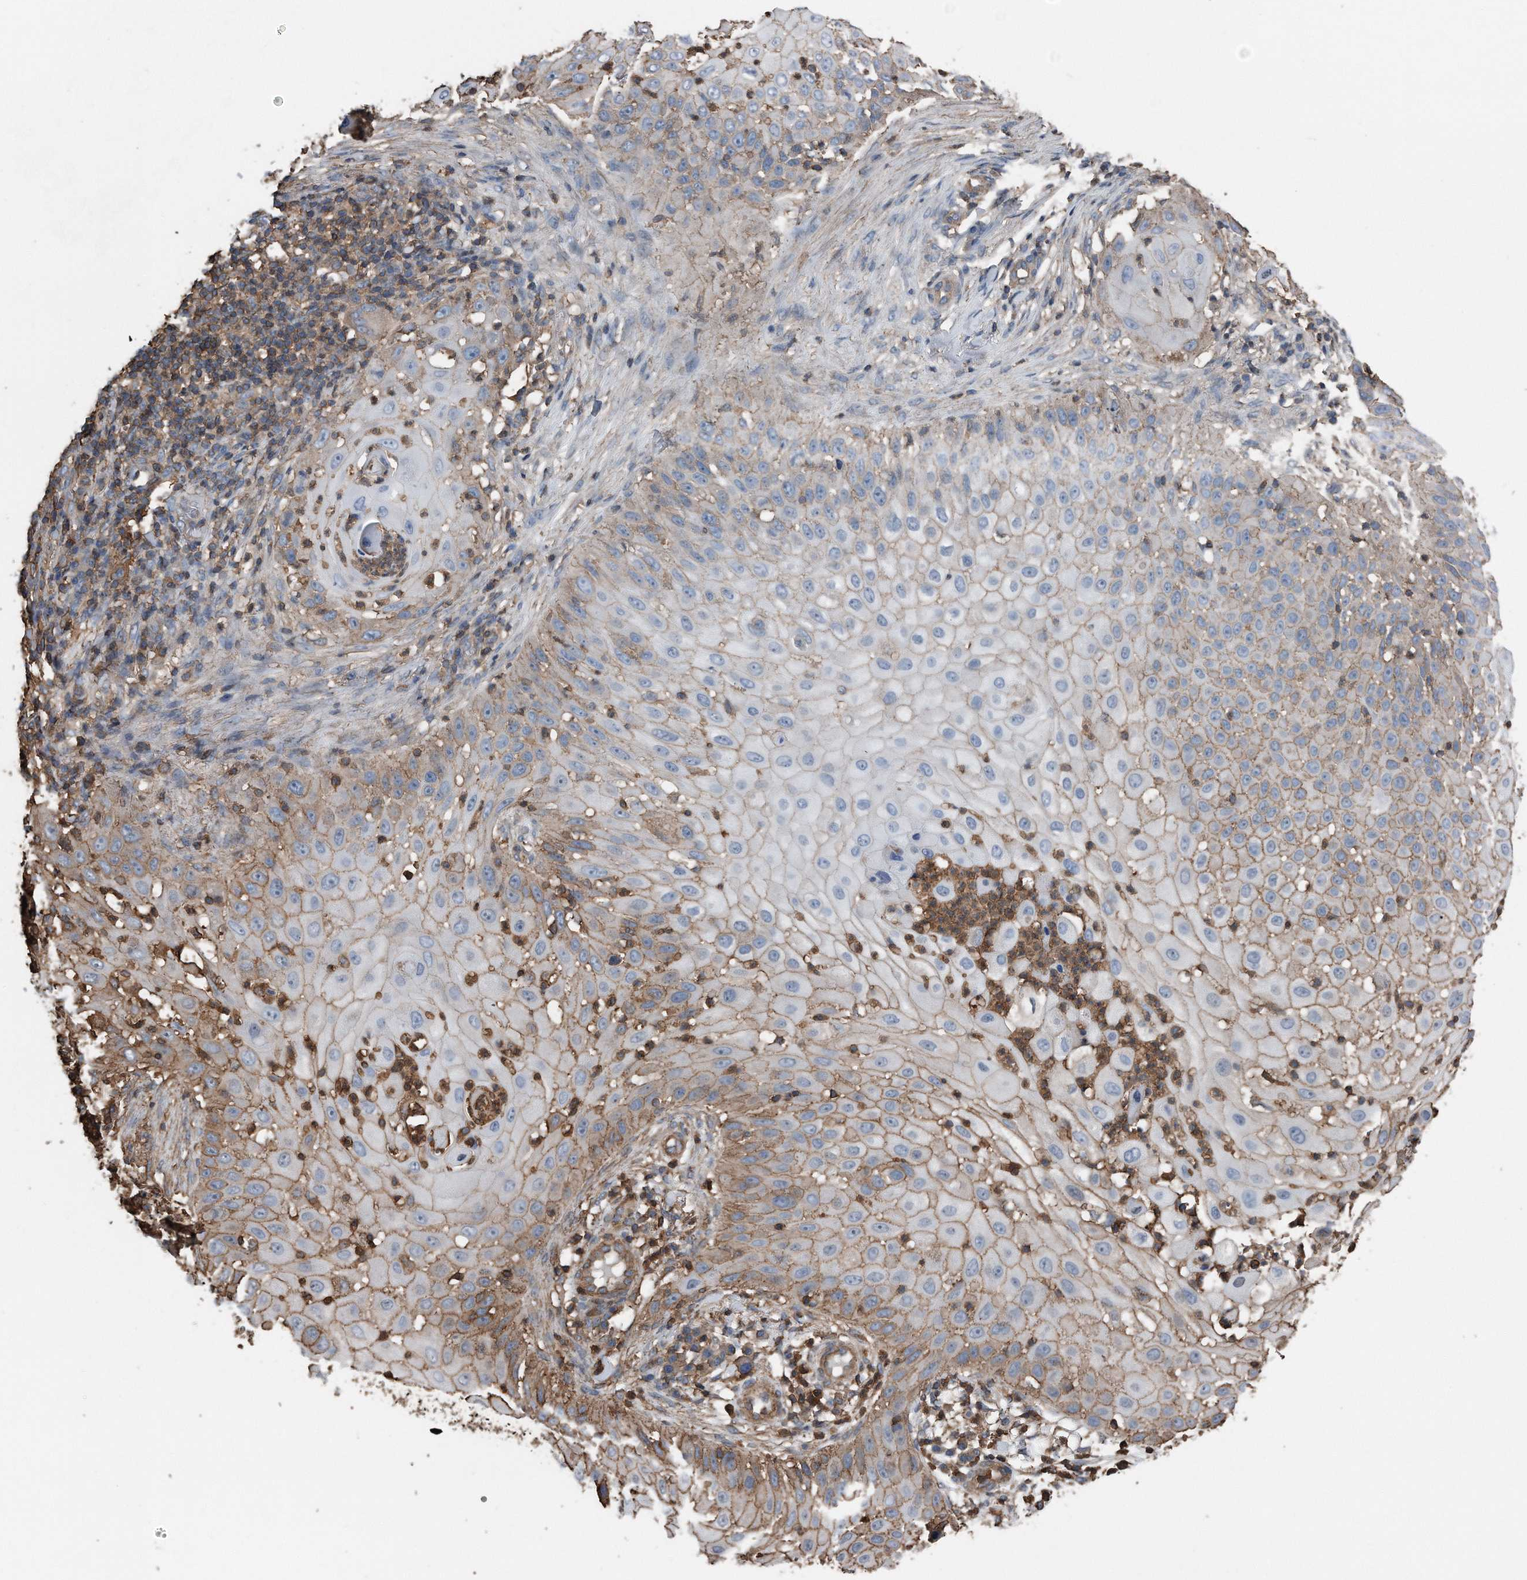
{"staining": {"intensity": "moderate", "quantity": ">75%", "location": "cytoplasmic/membranous"}, "tissue": "skin cancer", "cell_type": "Tumor cells", "image_type": "cancer", "snomed": [{"axis": "morphology", "description": "Squamous cell carcinoma, NOS"}, {"axis": "topography", "description": "Skin"}], "caption": "Protein expression analysis of human skin cancer (squamous cell carcinoma) reveals moderate cytoplasmic/membranous staining in approximately >75% of tumor cells.", "gene": "RSPO3", "patient": {"sex": "female", "age": 44}}